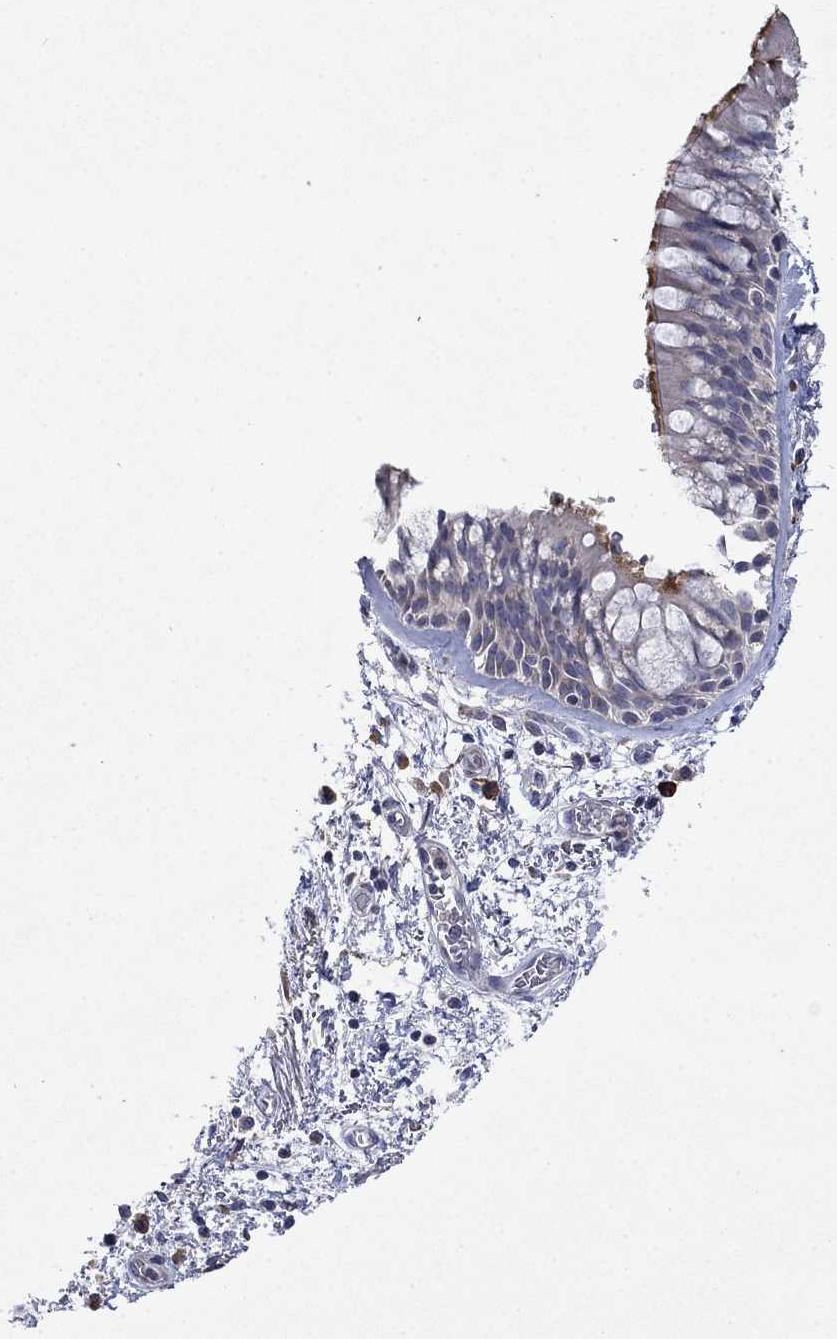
{"staining": {"intensity": "strong", "quantity": "25%-75%", "location": "cytoplasmic/membranous"}, "tissue": "bronchus", "cell_type": "Respiratory epithelial cells", "image_type": "normal", "snomed": [{"axis": "morphology", "description": "Normal tissue, NOS"}, {"axis": "topography", "description": "Bronchus"}, {"axis": "topography", "description": "Lung"}], "caption": "This image displays unremarkable bronchus stained with immunohistochemistry to label a protein in brown. The cytoplasmic/membranous of respiratory epithelial cells show strong positivity for the protein. Nuclei are counter-stained blue.", "gene": "TMEM97", "patient": {"sex": "female", "age": 57}}